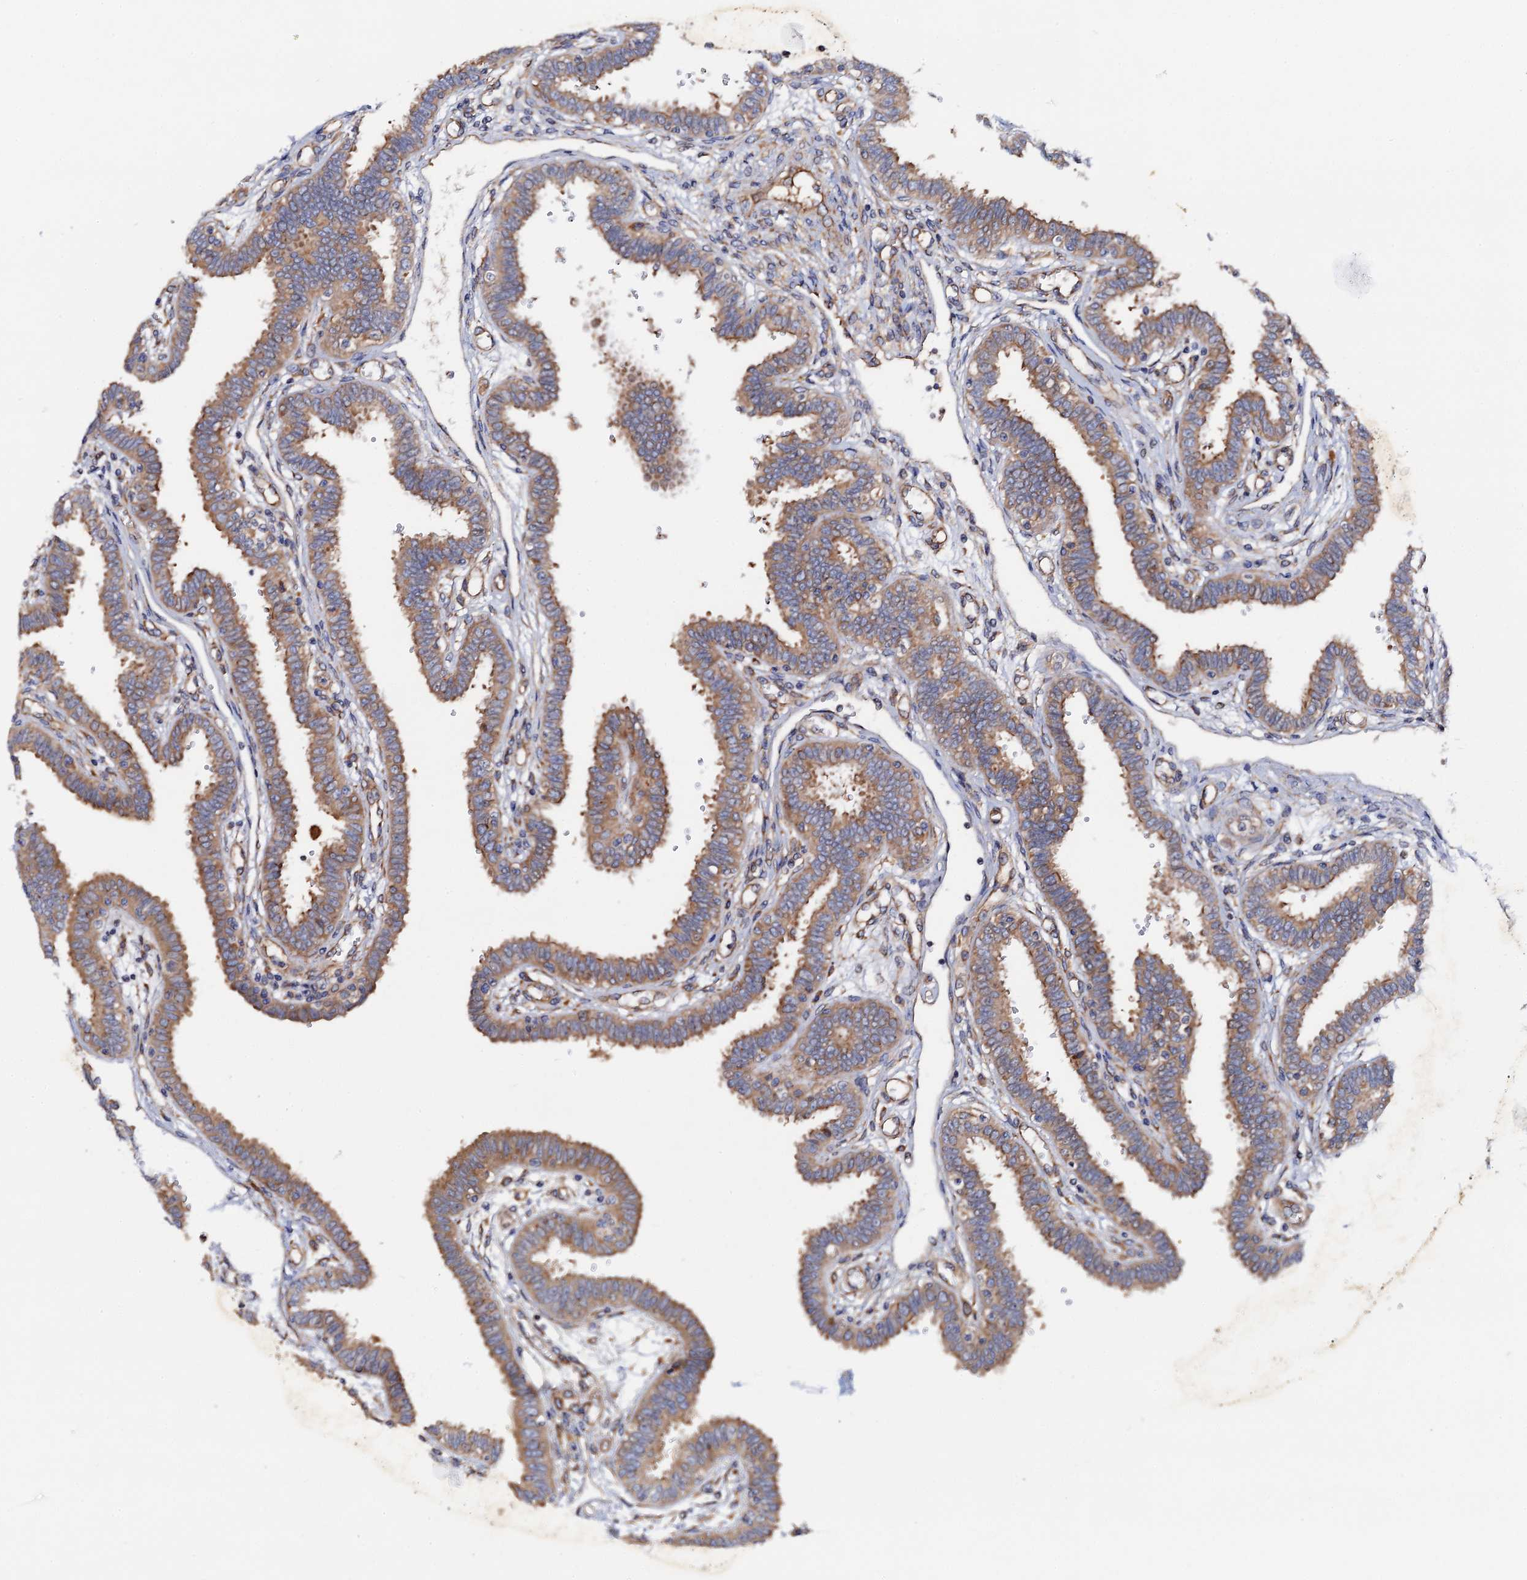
{"staining": {"intensity": "moderate", "quantity": ">75%", "location": "cytoplasmic/membranous"}, "tissue": "fallopian tube", "cell_type": "Glandular cells", "image_type": "normal", "snomed": [{"axis": "morphology", "description": "Normal tissue, NOS"}, {"axis": "topography", "description": "Fallopian tube"}], "caption": "Unremarkable fallopian tube exhibits moderate cytoplasmic/membranous staining in approximately >75% of glandular cells, visualized by immunohistochemistry. (brown staining indicates protein expression, while blue staining denotes nuclei).", "gene": "MRPL48", "patient": {"sex": "female", "age": 32}}